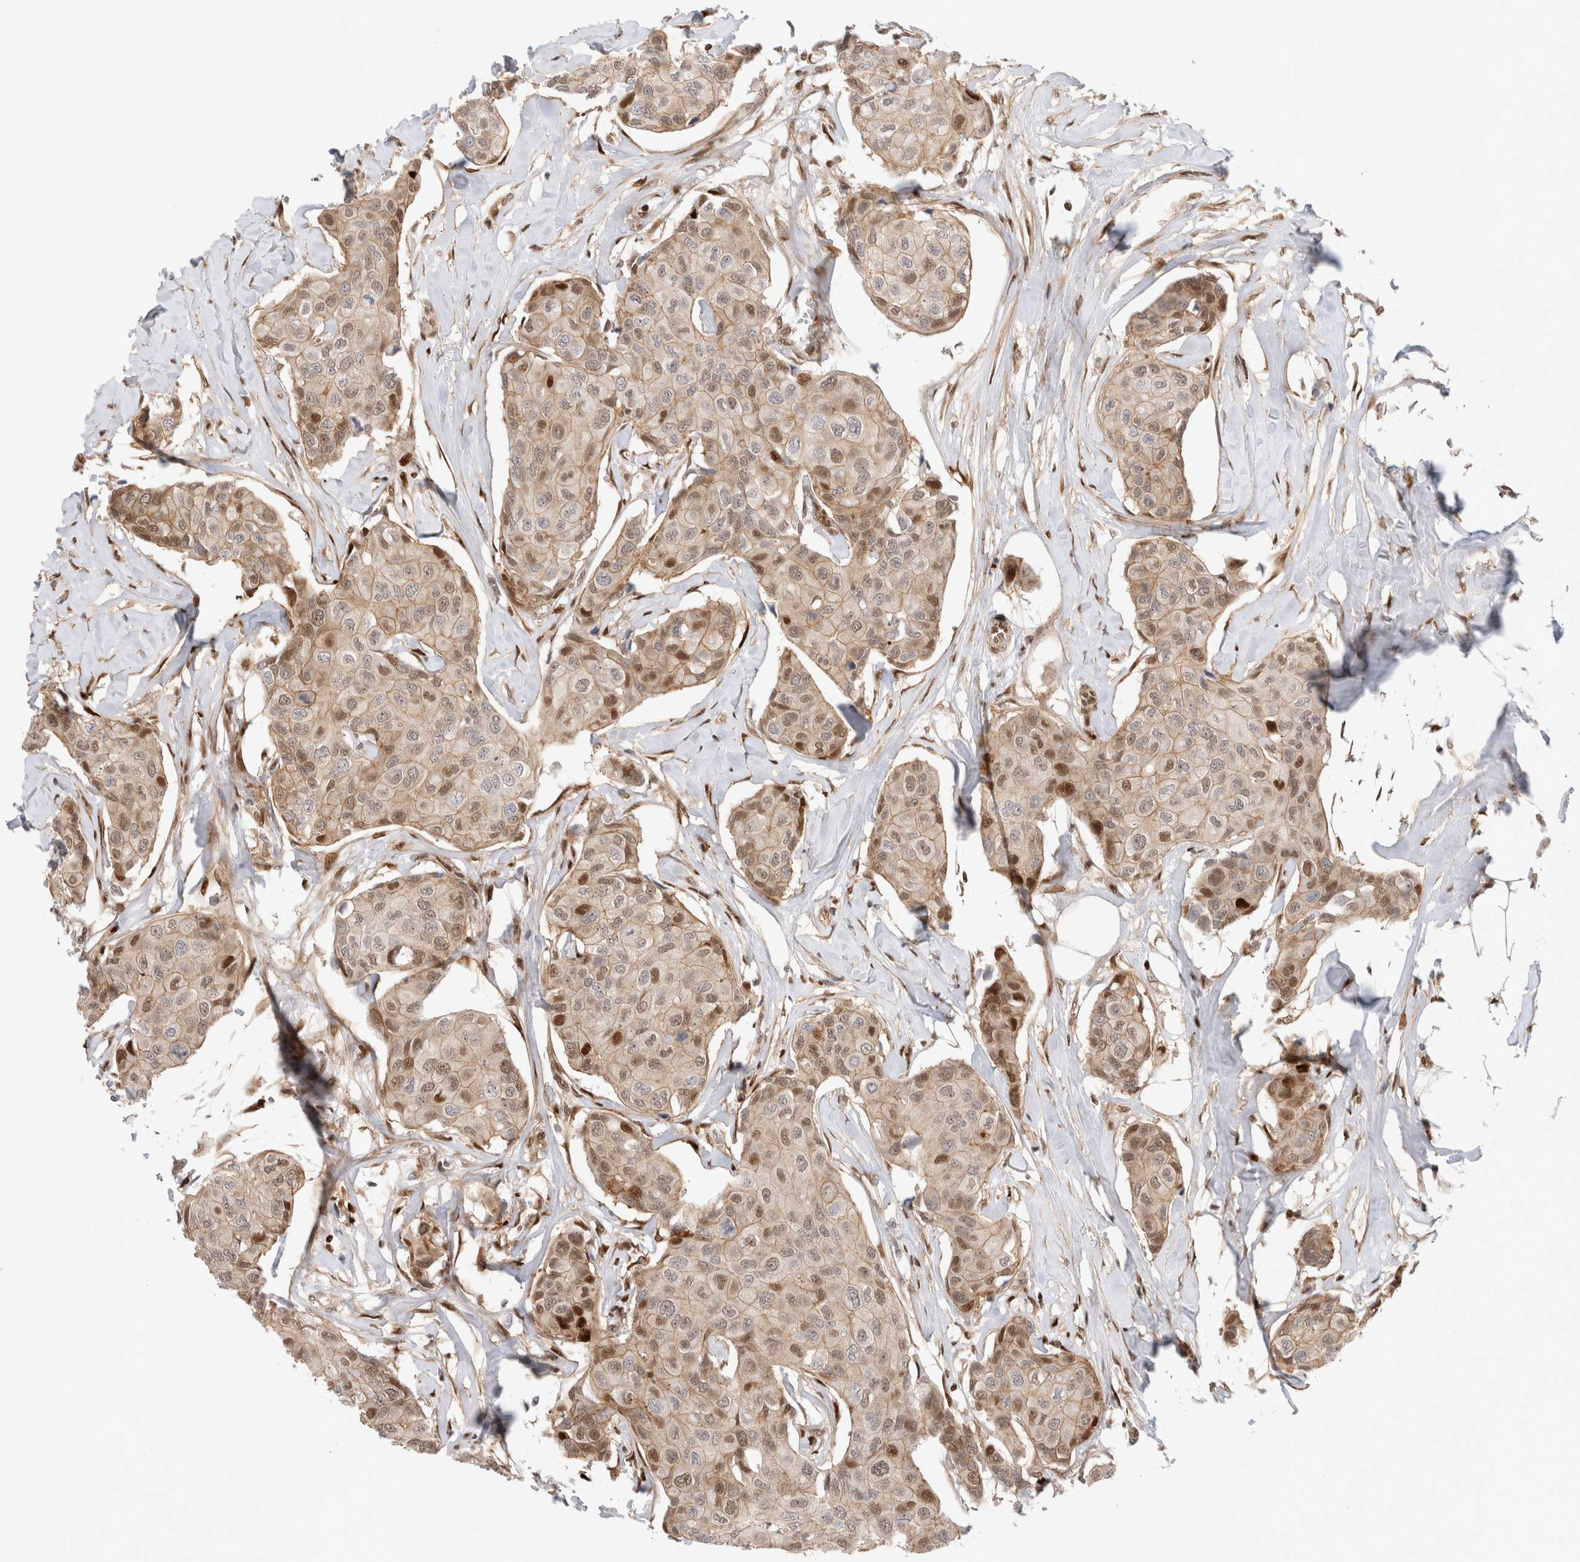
{"staining": {"intensity": "moderate", "quantity": "25%-75%", "location": "cytoplasmic/membranous,nuclear"}, "tissue": "breast cancer", "cell_type": "Tumor cells", "image_type": "cancer", "snomed": [{"axis": "morphology", "description": "Duct carcinoma"}, {"axis": "topography", "description": "Breast"}], "caption": "Protein expression analysis of breast invasive ductal carcinoma shows moderate cytoplasmic/membranous and nuclear positivity in about 25%-75% of tumor cells.", "gene": "TCF4", "patient": {"sex": "female", "age": 80}}